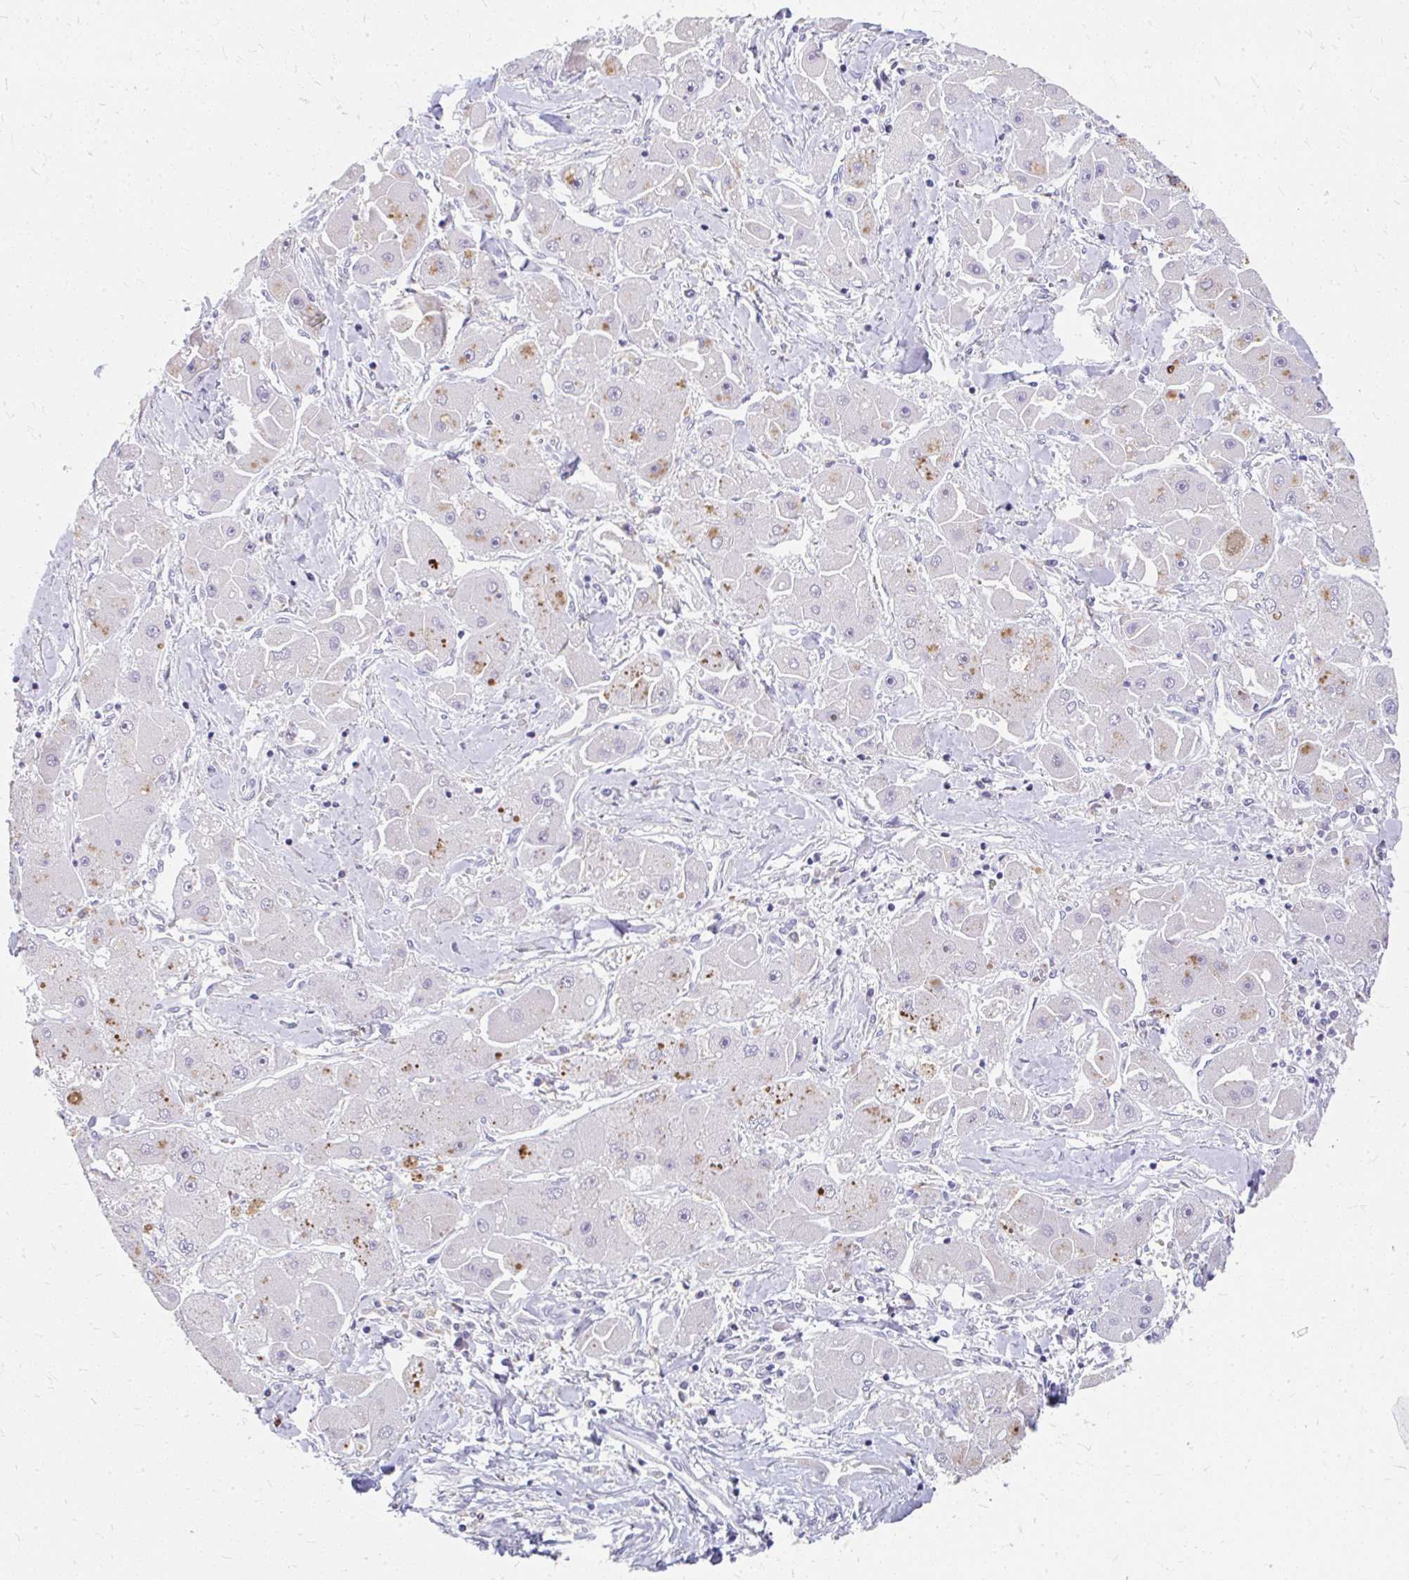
{"staining": {"intensity": "negative", "quantity": "none", "location": "none"}, "tissue": "liver cancer", "cell_type": "Tumor cells", "image_type": "cancer", "snomed": [{"axis": "morphology", "description": "Carcinoma, Hepatocellular, NOS"}, {"axis": "topography", "description": "Liver"}], "caption": "There is no significant staining in tumor cells of hepatocellular carcinoma (liver). The staining was performed using DAB (3,3'-diaminobenzidine) to visualize the protein expression in brown, while the nuclei were stained in blue with hematoxylin (Magnification: 20x).", "gene": "GTF2H1", "patient": {"sex": "male", "age": 24}}